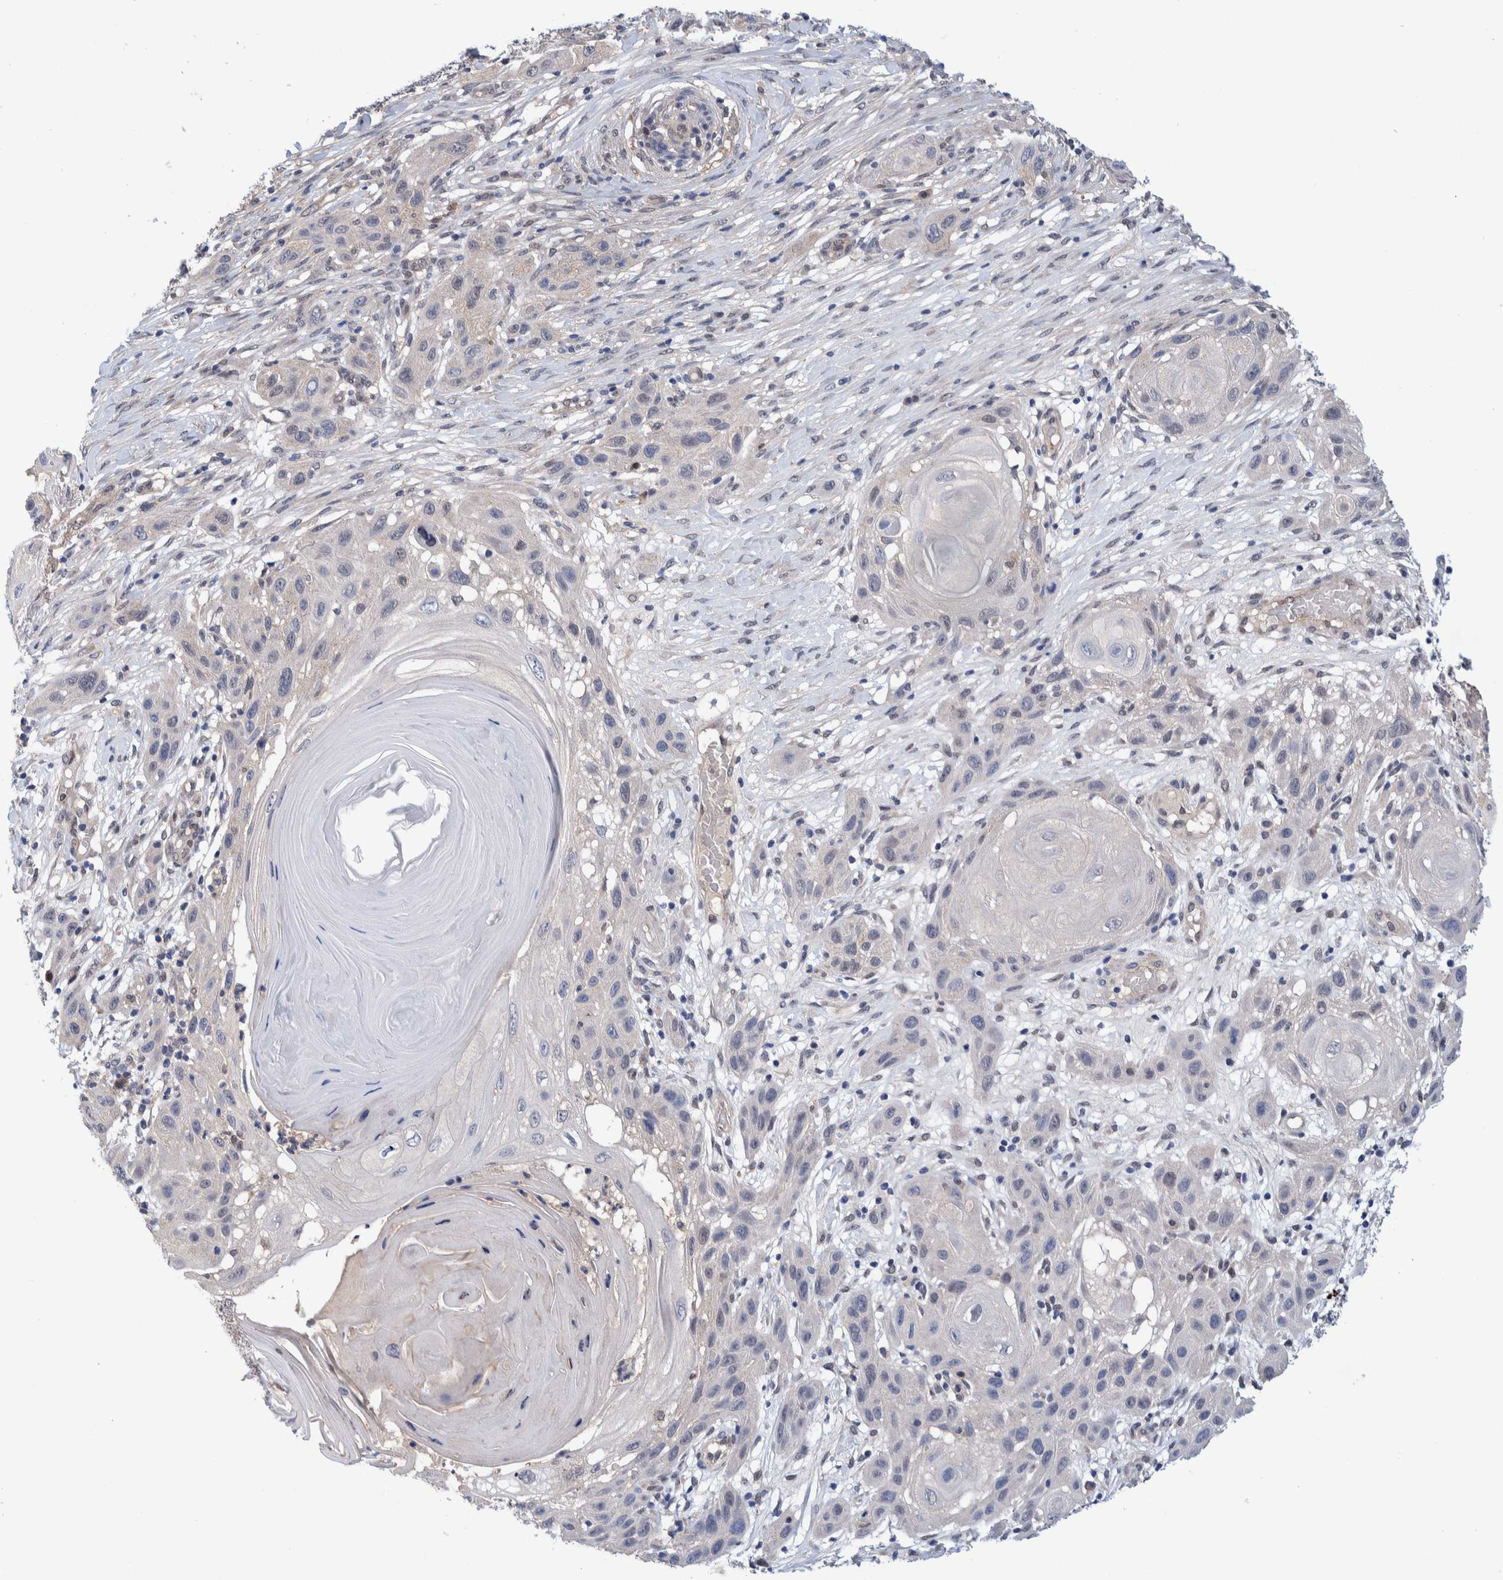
{"staining": {"intensity": "negative", "quantity": "none", "location": "none"}, "tissue": "skin cancer", "cell_type": "Tumor cells", "image_type": "cancer", "snomed": [{"axis": "morphology", "description": "Squamous cell carcinoma, NOS"}, {"axis": "topography", "description": "Skin"}], "caption": "The immunohistochemistry (IHC) image has no significant positivity in tumor cells of skin squamous cell carcinoma tissue. (Brightfield microscopy of DAB immunohistochemistry at high magnification).", "gene": "PFAS", "patient": {"sex": "female", "age": 96}}